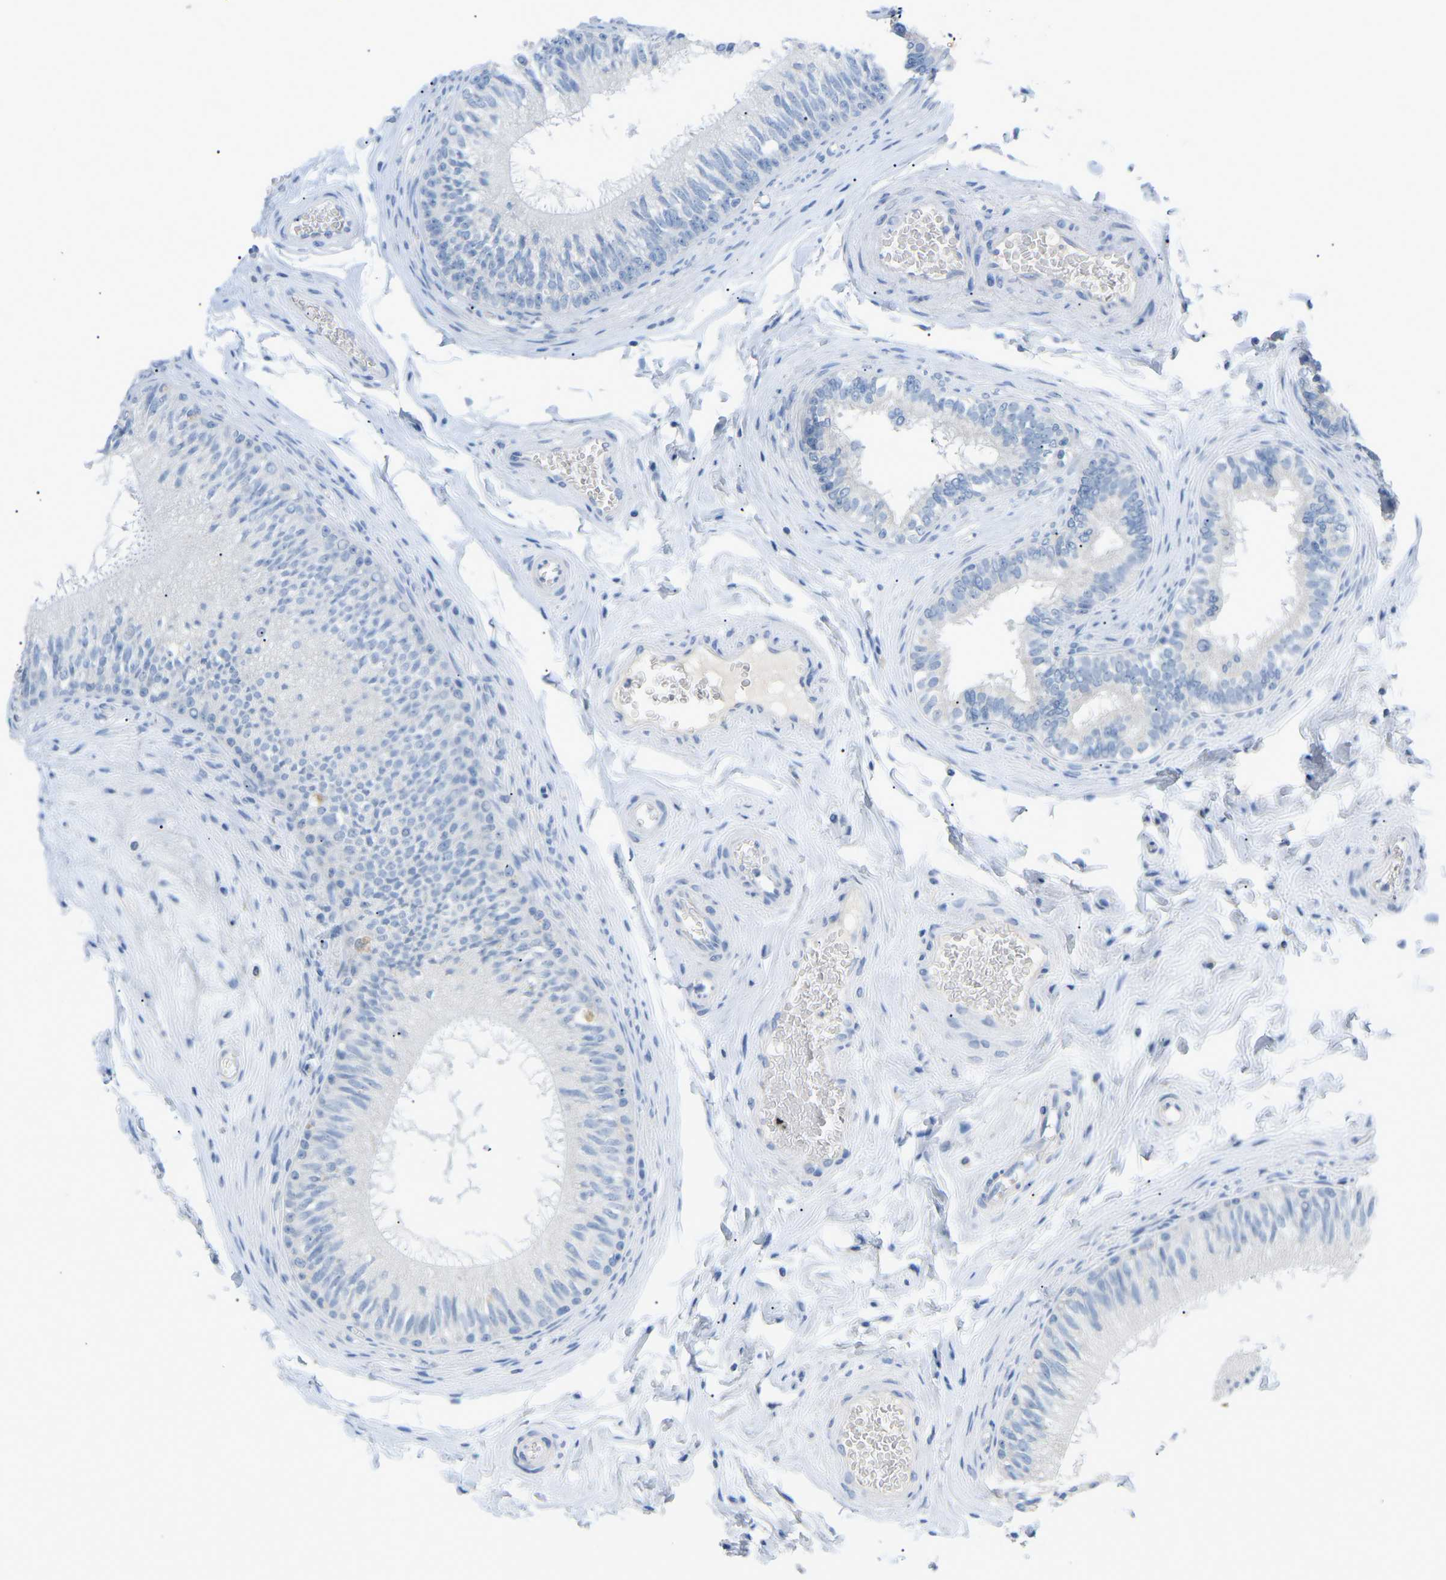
{"staining": {"intensity": "negative", "quantity": "none", "location": "none"}, "tissue": "epididymis", "cell_type": "Glandular cells", "image_type": "normal", "snomed": [{"axis": "morphology", "description": "Normal tissue, NOS"}, {"axis": "topography", "description": "Testis"}, {"axis": "topography", "description": "Epididymis"}], "caption": "Glandular cells show no significant staining in normal epididymis. Nuclei are stained in blue.", "gene": "HBG2", "patient": {"sex": "male", "age": 36}}